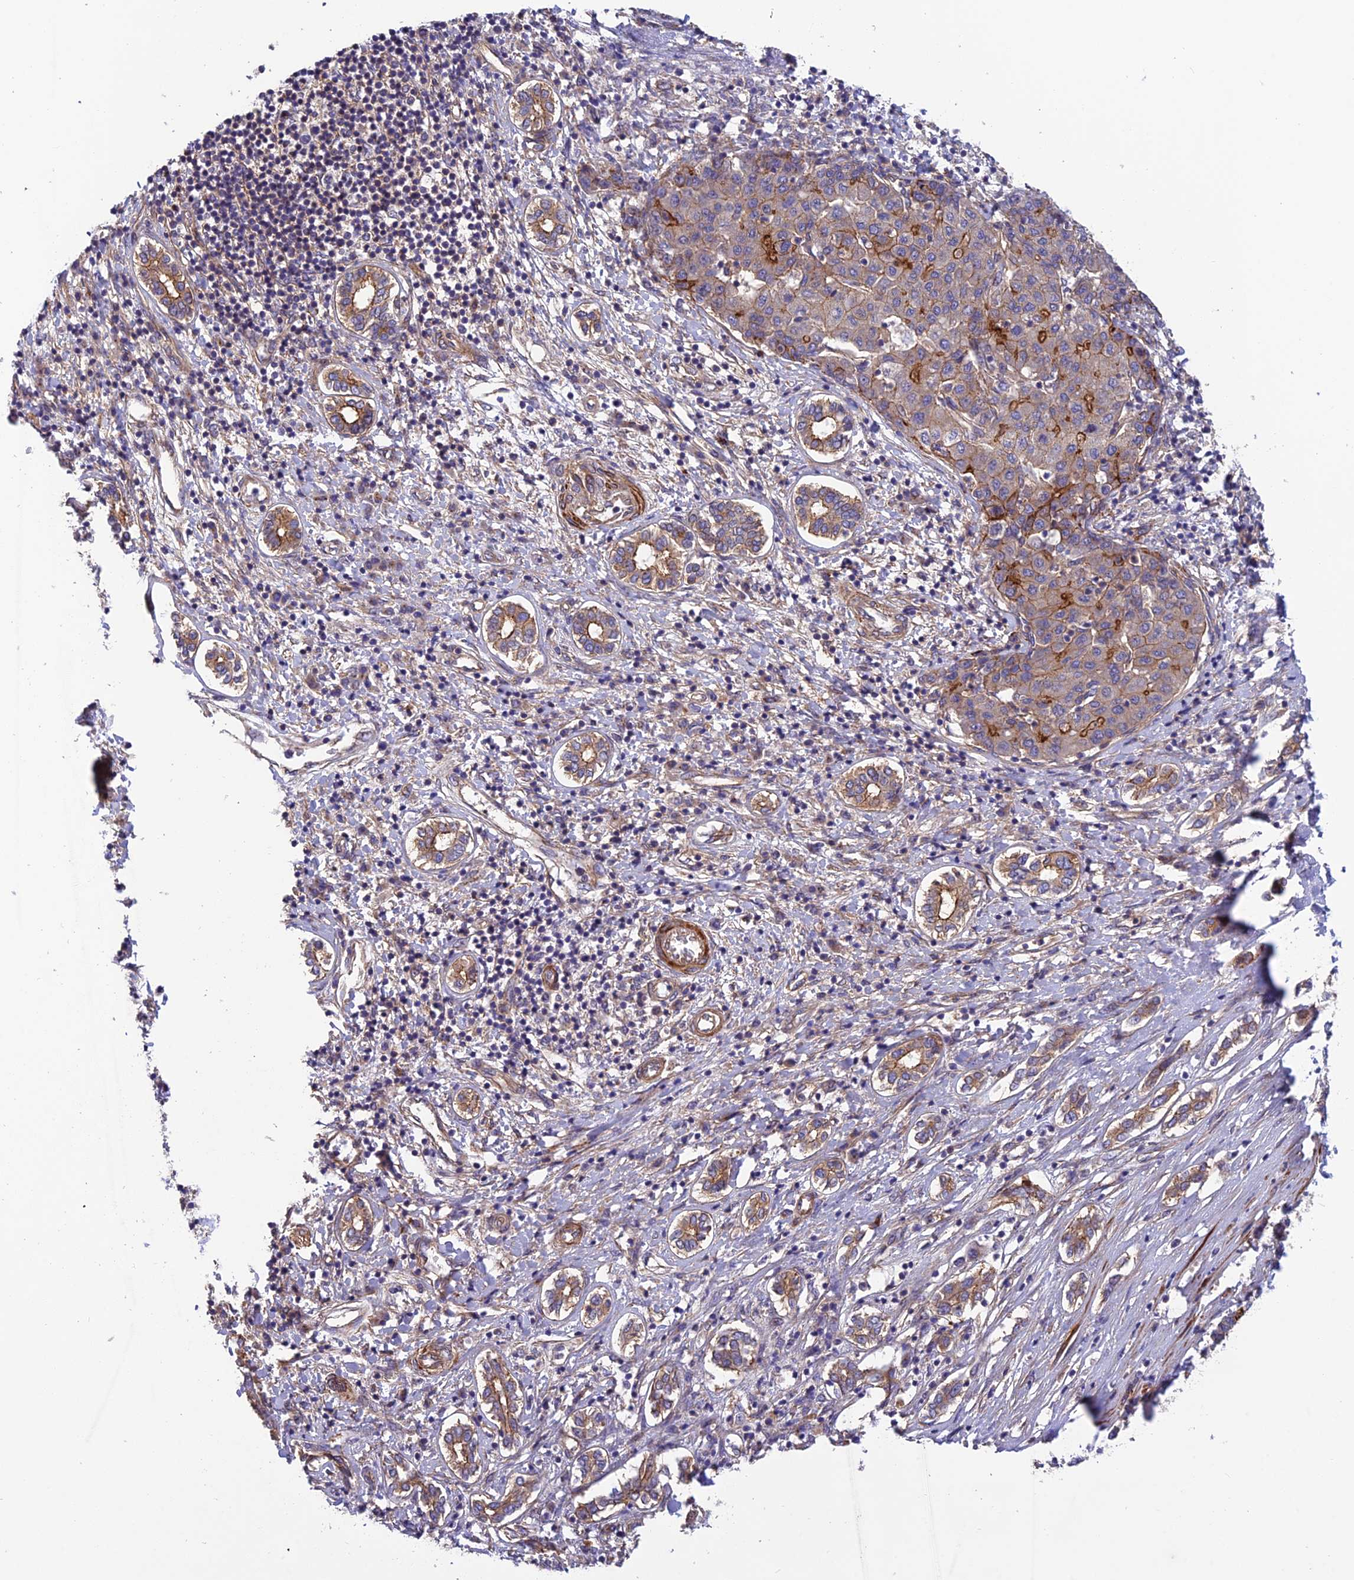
{"staining": {"intensity": "moderate", "quantity": ">75%", "location": "cytoplasmic/membranous"}, "tissue": "liver cancer", "cell_type": "Tumor cells", "image_type": "cancer", "snomed": [{"axis": "morphology", "description": "Carcinoma, Hepatocellular, NOS"}, {"axis": "topography", "description": "Liver"}], "caption": "A brown stain labels moderate cytoplasmic/membranous staining of a protein in human hepatocellular carcinoma (liver) tumor cells.", "gene": "ADAMTS15", "patient": {"sex": "male", "age": 65}}